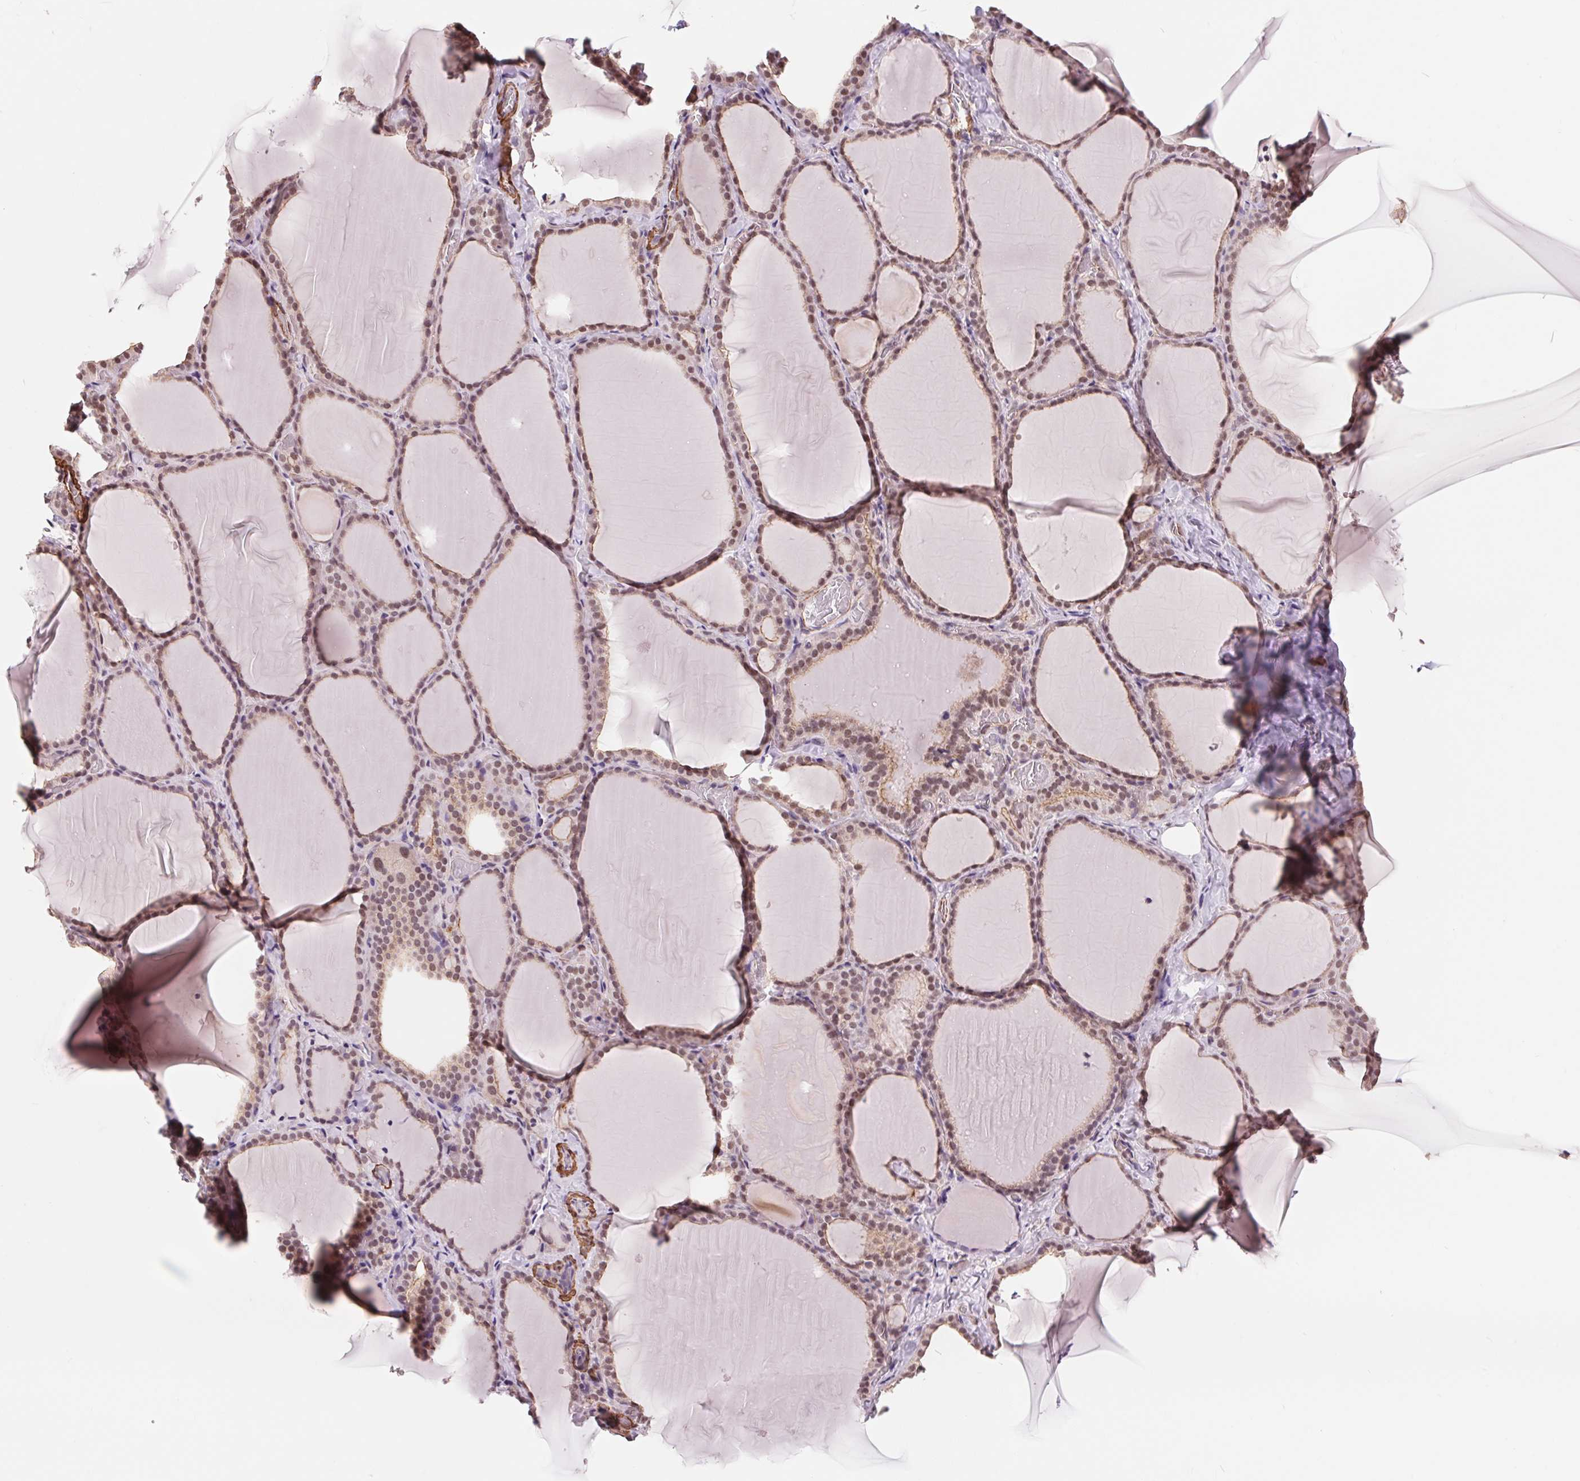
{"staining": {"intensity": "moderate", "quantity": ">75%", "location": "cytoplasmic/membranous,nuclear"}, "tissue": "thyroid gland", "cell_type": "Glandular cells", "image_type": "normal", "snomed": [{"axis": "morphology", "description": "Normal tissue, NOS"}, {"axis": "topography", "description": "Thyroid gland"}], "caption": "Immunohistochemical staining of unremarkable human thyroid gland shows medium levels of moderate cytoplasmic/membranous,nuclear positivity in about >75% of glandular cells. (brown staining indicates protein expression, while blue staining denotes nuclei).", "gene": "BCAT1", "patient": {"sex": "female", "age": 22}}